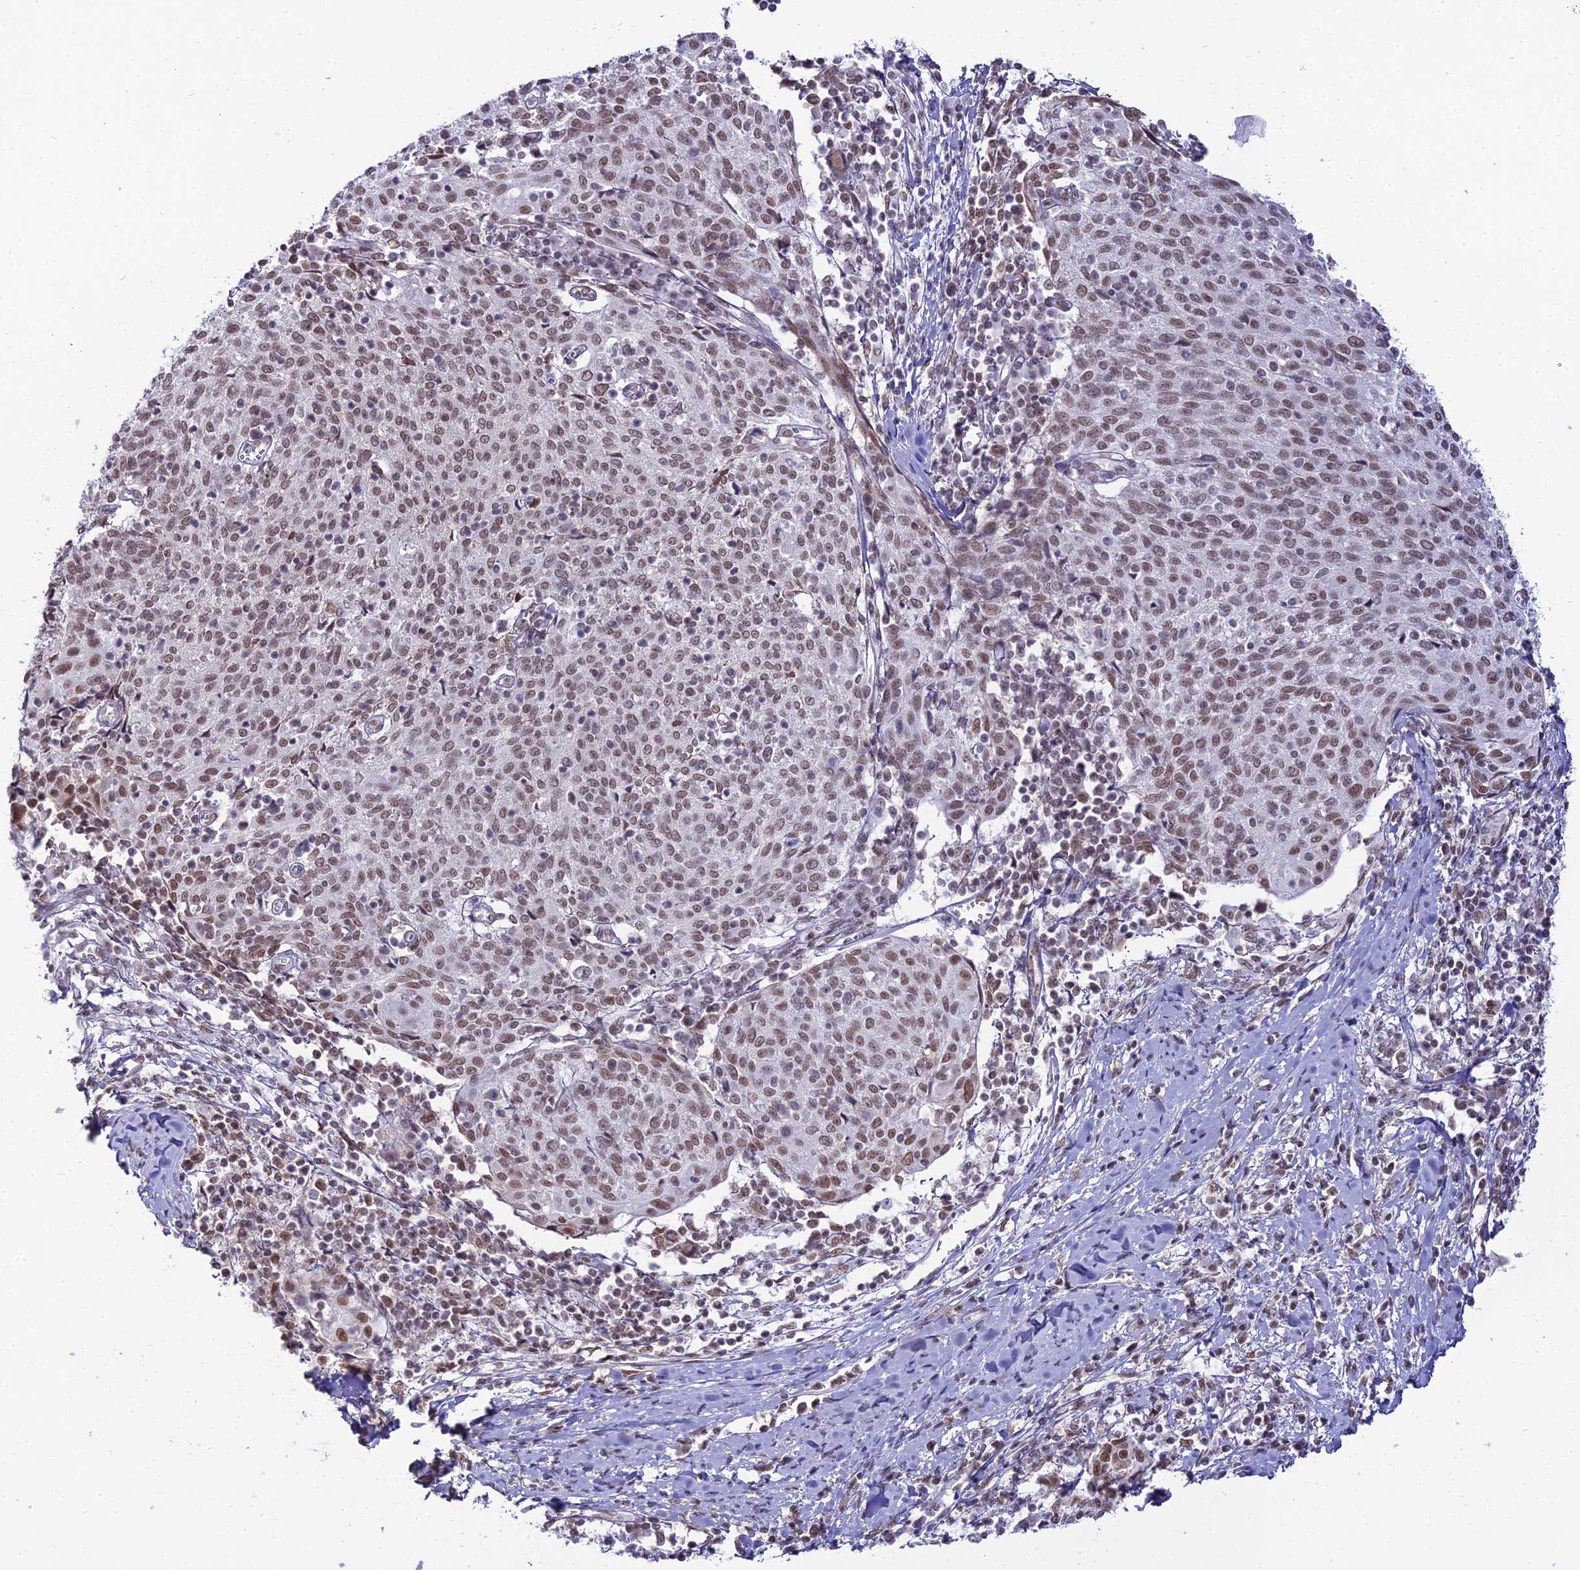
{"staining": {"intensity": "moderate", "quantity": ">75%", "location": "nuclear"}, "tissue": "cervical cancer", "cell_type": "Tumor cells", "image_type": "cancer", "snomed": [{"axis": "morphology", "description": "Squamous cell carcinoma, NOS"}, {"axis": "topography", "description": "Cervix"}], "caption": "The micrograph shows staining of cervical cancer, revealing moderate nuclear protein staining (brown color) within tumor cells.", "gene": "RBM12", "patient": {"sex": "female", "age": 52}}